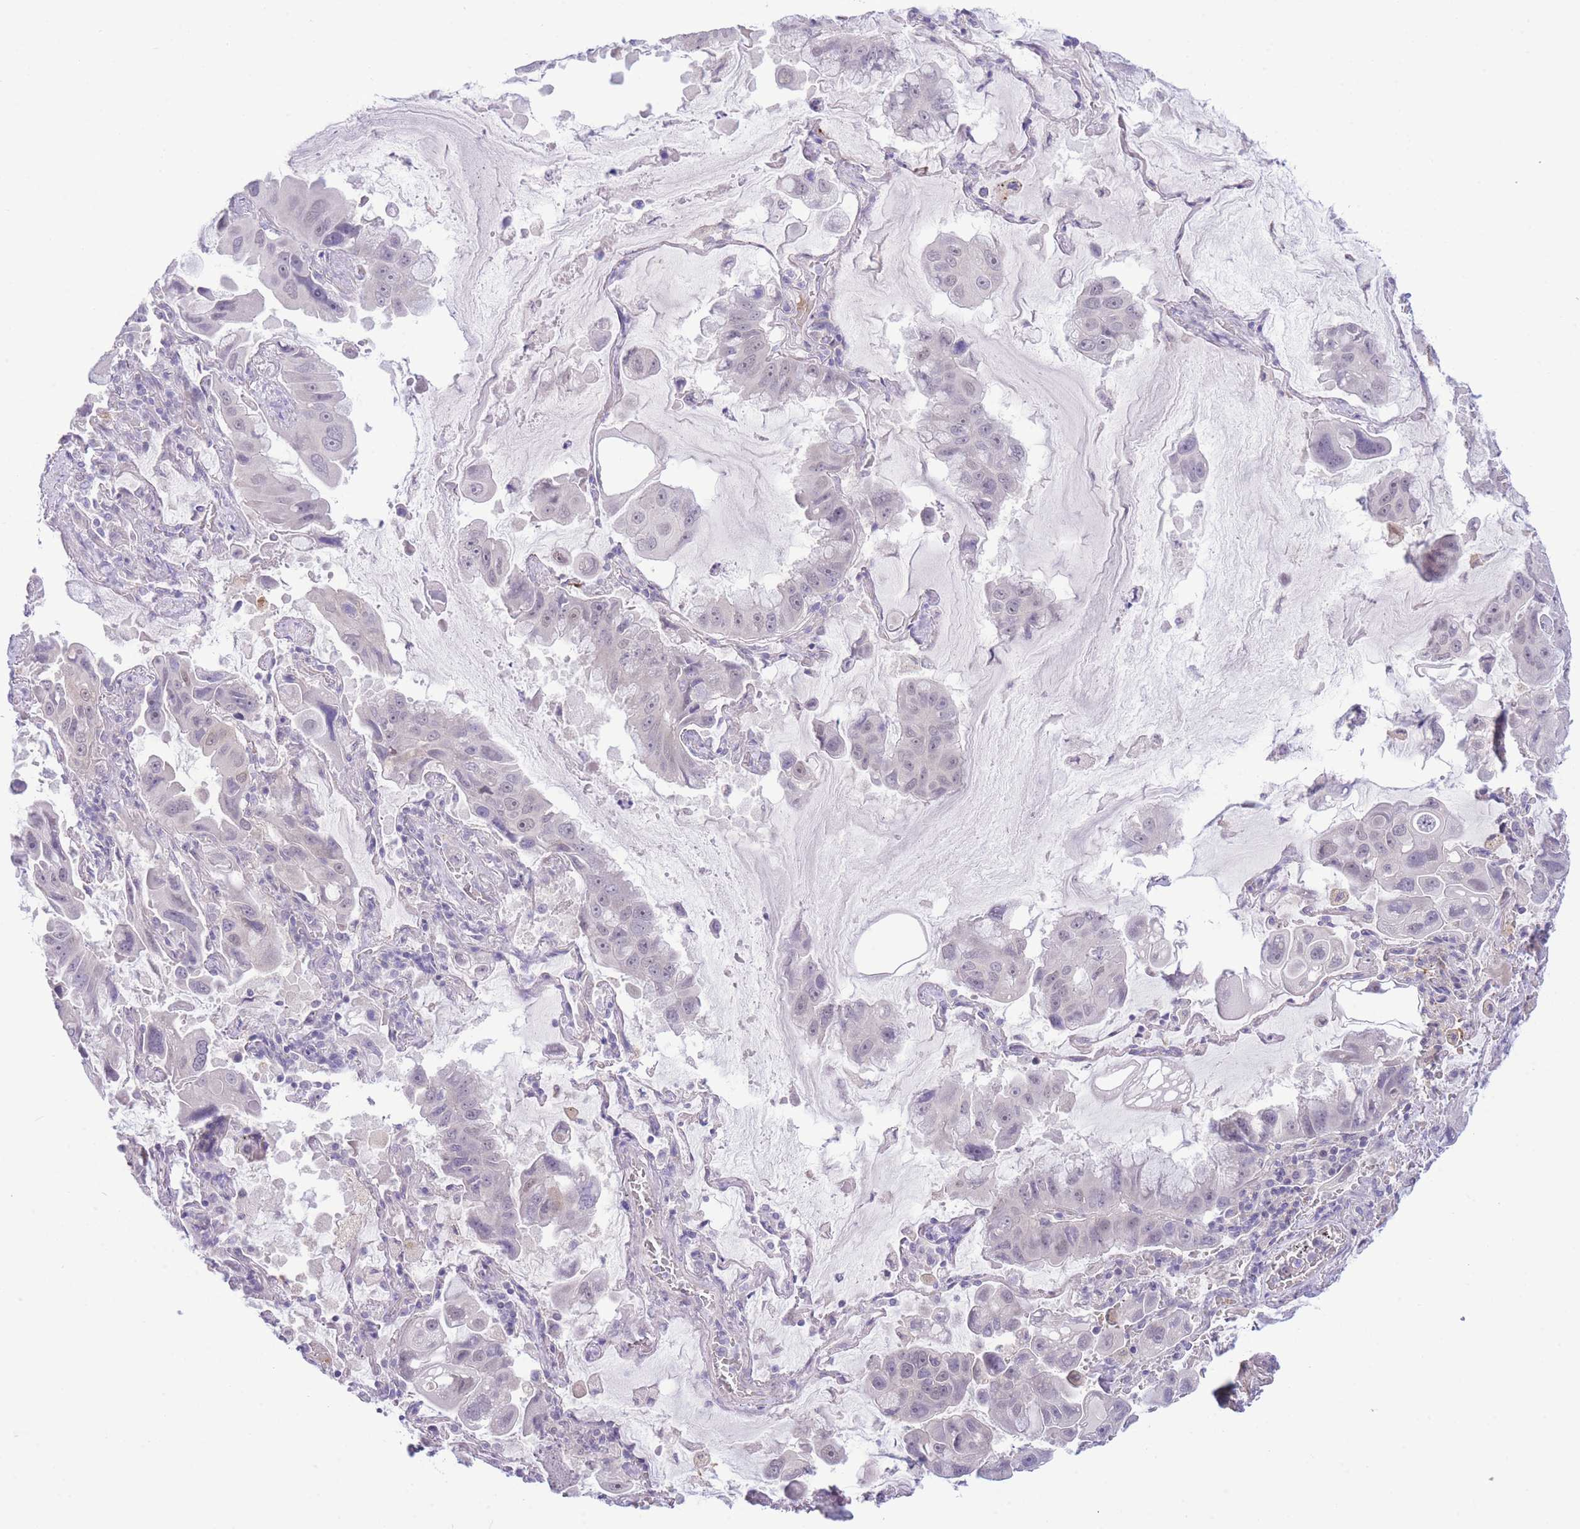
{"staining": {"intensity": "negative", "quantity": "none", "location": "none"}, "tissue": "lung cancer", "cell_type": "Tumor cells", "image_type": "cancer", "snomed": [{"axis": "morphology", "description": "Adenocarcinoma, NOS"}, {"axis": "topography", "description": "Lung"}], "caption": "DAB (3,3'-diaminobenzidine) immunohistochemical staining of human adenocarcinoma (lung) reveals no significant positivity in tumor cells. The staining is performed using DAB (3,3'-diaminobenzidine) brown chromogen with nuclei counter-stained in using hematoxylin.", "gene": "FBXO46", "patient": {"sex": "male", "age": 64}}